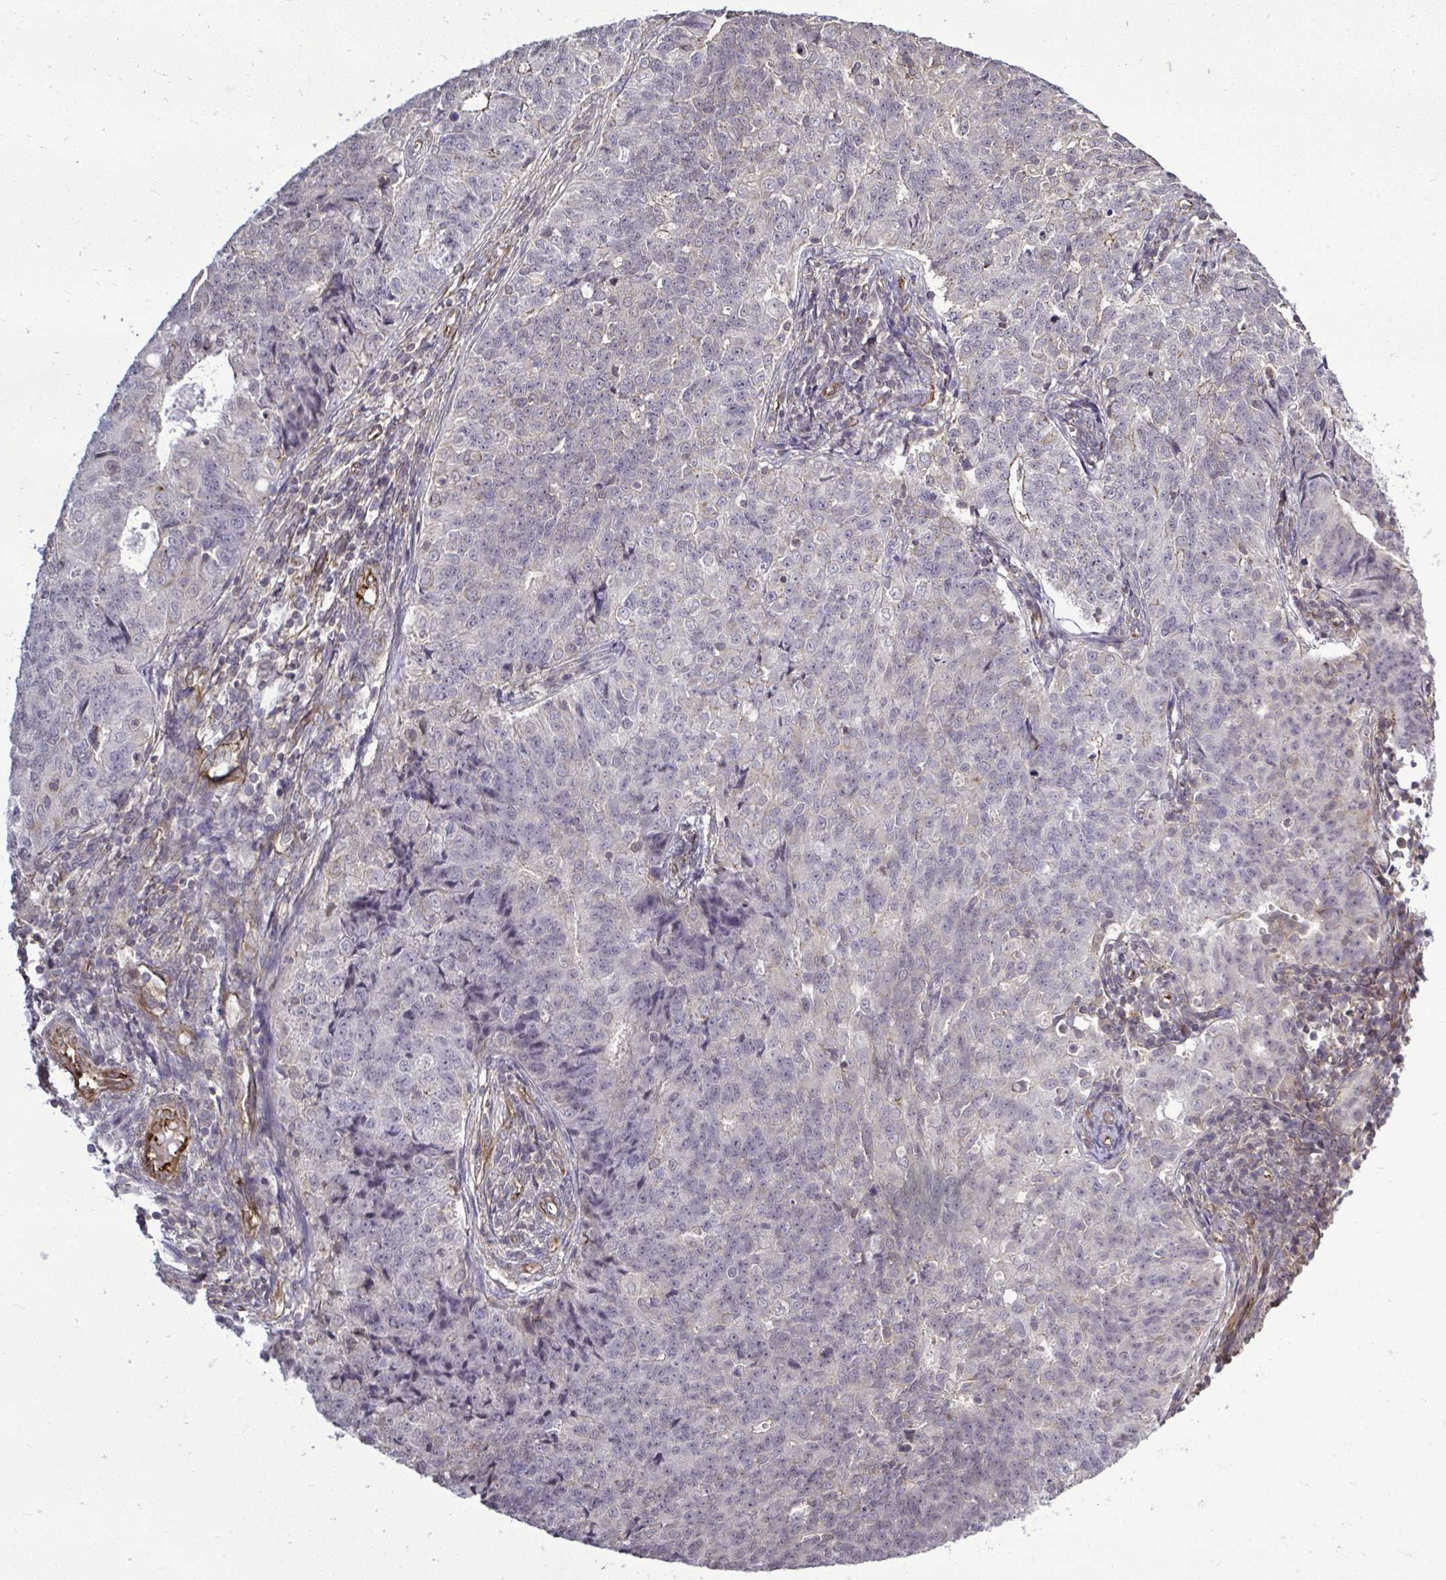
{"staining": {"intensity": "negative", "quantity": "none", "location": "none"}, "tissue": "endometrial cancer", "cell_type": "Tumor cells", "image_type": "cancer", "snomed": [{"axis": "morphology", "description": "Adenocarcinoma, NOS"}, {"axis": "topography", "description": "Endometrium"}], "caption": "Tumor cells show no significant protein positivity in endometrial cancer.", "gene": "FUT10", "patient": {"sex": "female", "age": 43}}